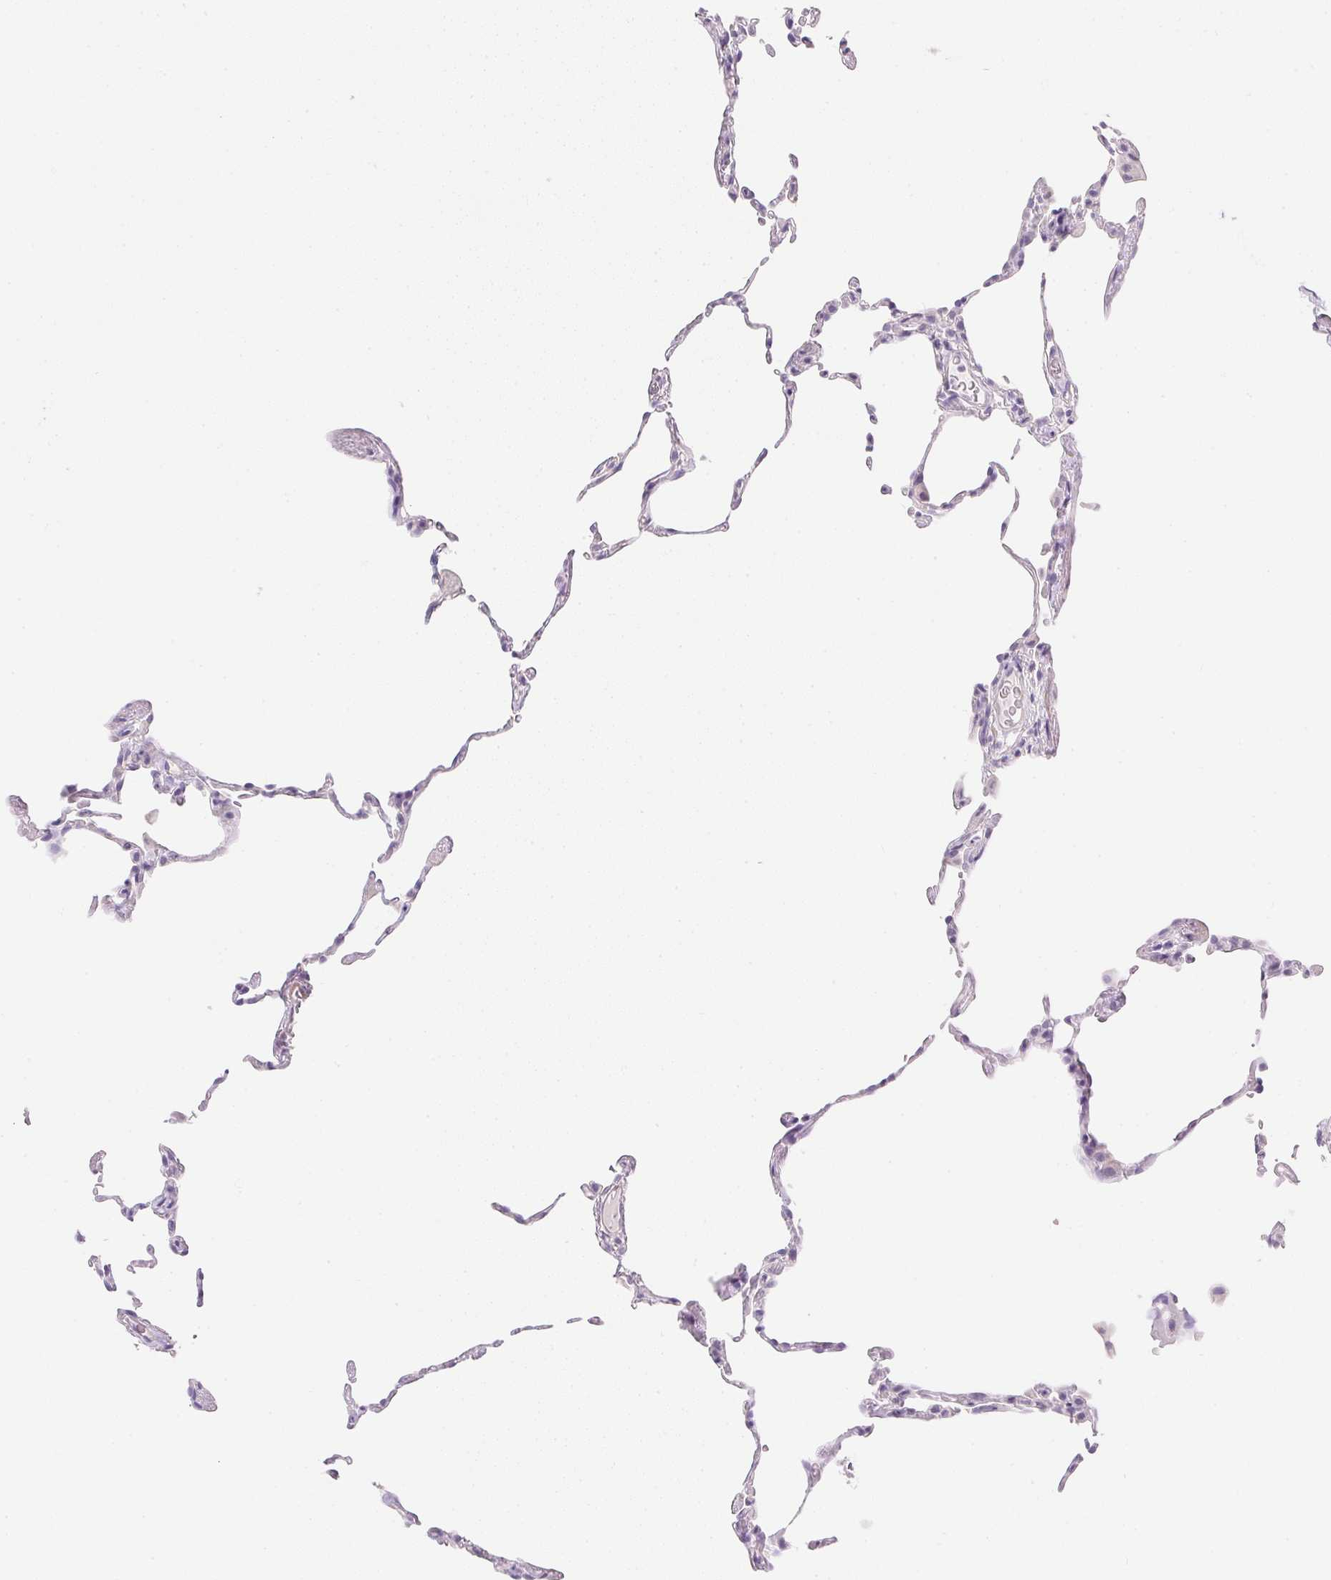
{"staining": {"intensity": "negative", "quantity": "none", "location": "none"}, "tissue": "lung", "cell_type": "Alveolar cells", "image_type": "normal", "snomed": [{"axis": "morphology", "description": "Normal tissue, NOS"}, {"axis": "topography", "description": "Lung"}], "caption": "Immunohistochemical staining of benign lung reveals no significant positivity in alveolar cells. The staining is performed using DAB (3,3'-diaminobenzidine) brown chromogen with nuclei counter-stained in using hematoxylin.", "gene": "KCNE2", "patient": {"sex": "female", "age": 57}}